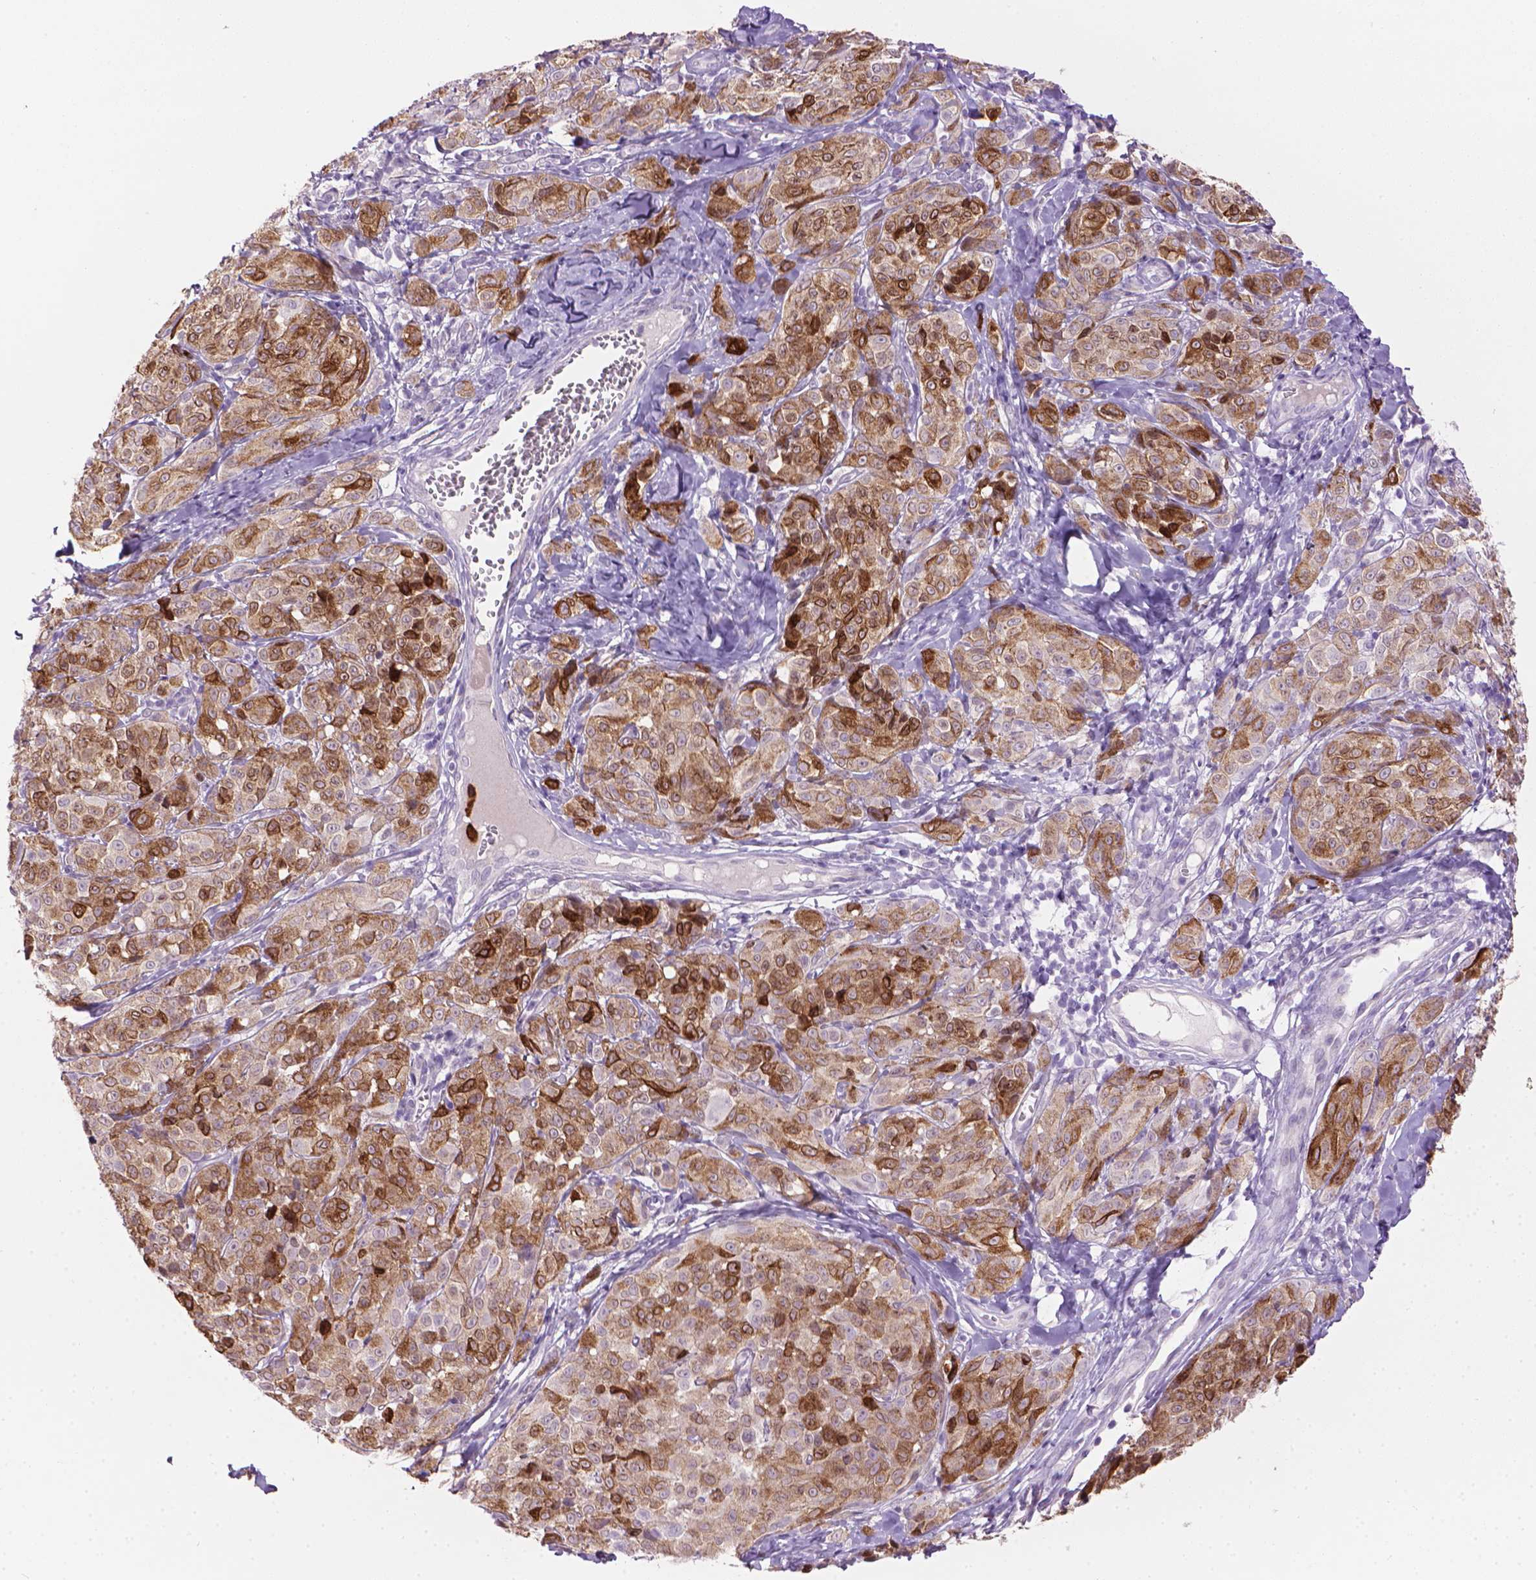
{"staining": {"intensity": "moderate", "quantity": ">75%", "location": "cytoplasmic/membranous"}, "tissue": "melanoma", "cell_type": "Tumor cells", "image_type": "cancer", "snomed": [{"axis": "morphology", "description": "Malignant melanoma, NOS"}, {"axis": "topography", "description": "Skin"}], "caption": "This histopathology image exhibits melanoma stained with immunohistochemistry to label a protein in brown. The cytoplasmic/membranous of tumor cells show moderate positivity for the protein. Nuclei are counter-stained blue.", "gene": "MLANA", "patient": {"sex": "male", "age": 89}}